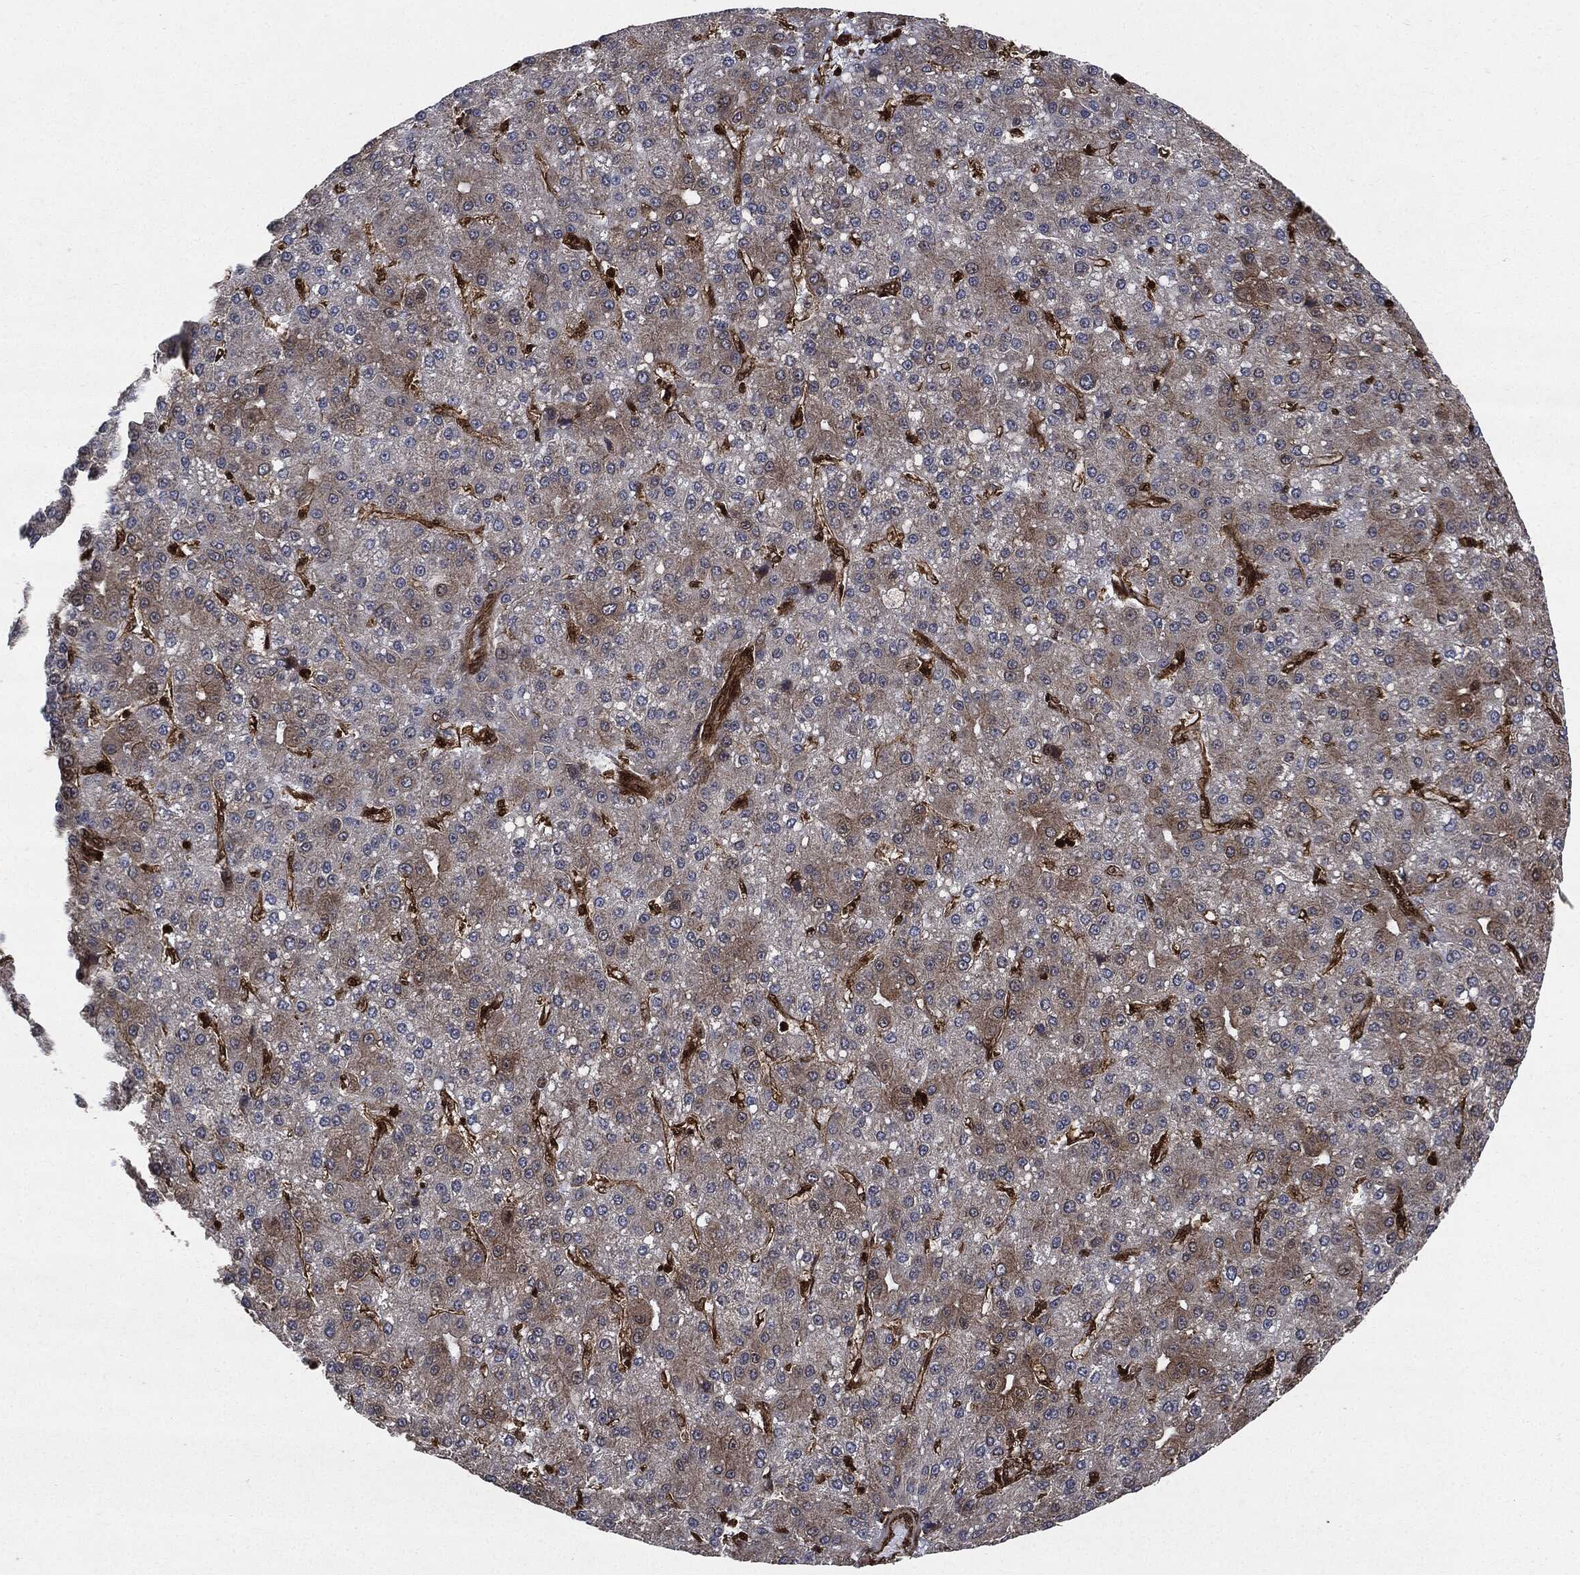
{"staining": {"intensity": "moderate", "quantity": "25%-75%", "location": "cytoplasmic/membranous"}, "tissue": "liver cancer", "cell_type": "Tumor cells", "image_type": "cancer", "snomed": [{"axis": "morphology", "description": "Carcinoma, Hepatocellular, NOS"}, {"axis": "topography", "description": "Liver"}], "caption": "Brown immunohistochemical staining in liver cancer displays moderate cytoplasmic/membranous staining in about 25%-75% of tumor cells. (Brightfield microscopy of DAB IHC at high magnification).", "gene": "YWHAB", "patient": {"sex": "male", "age": 67}}